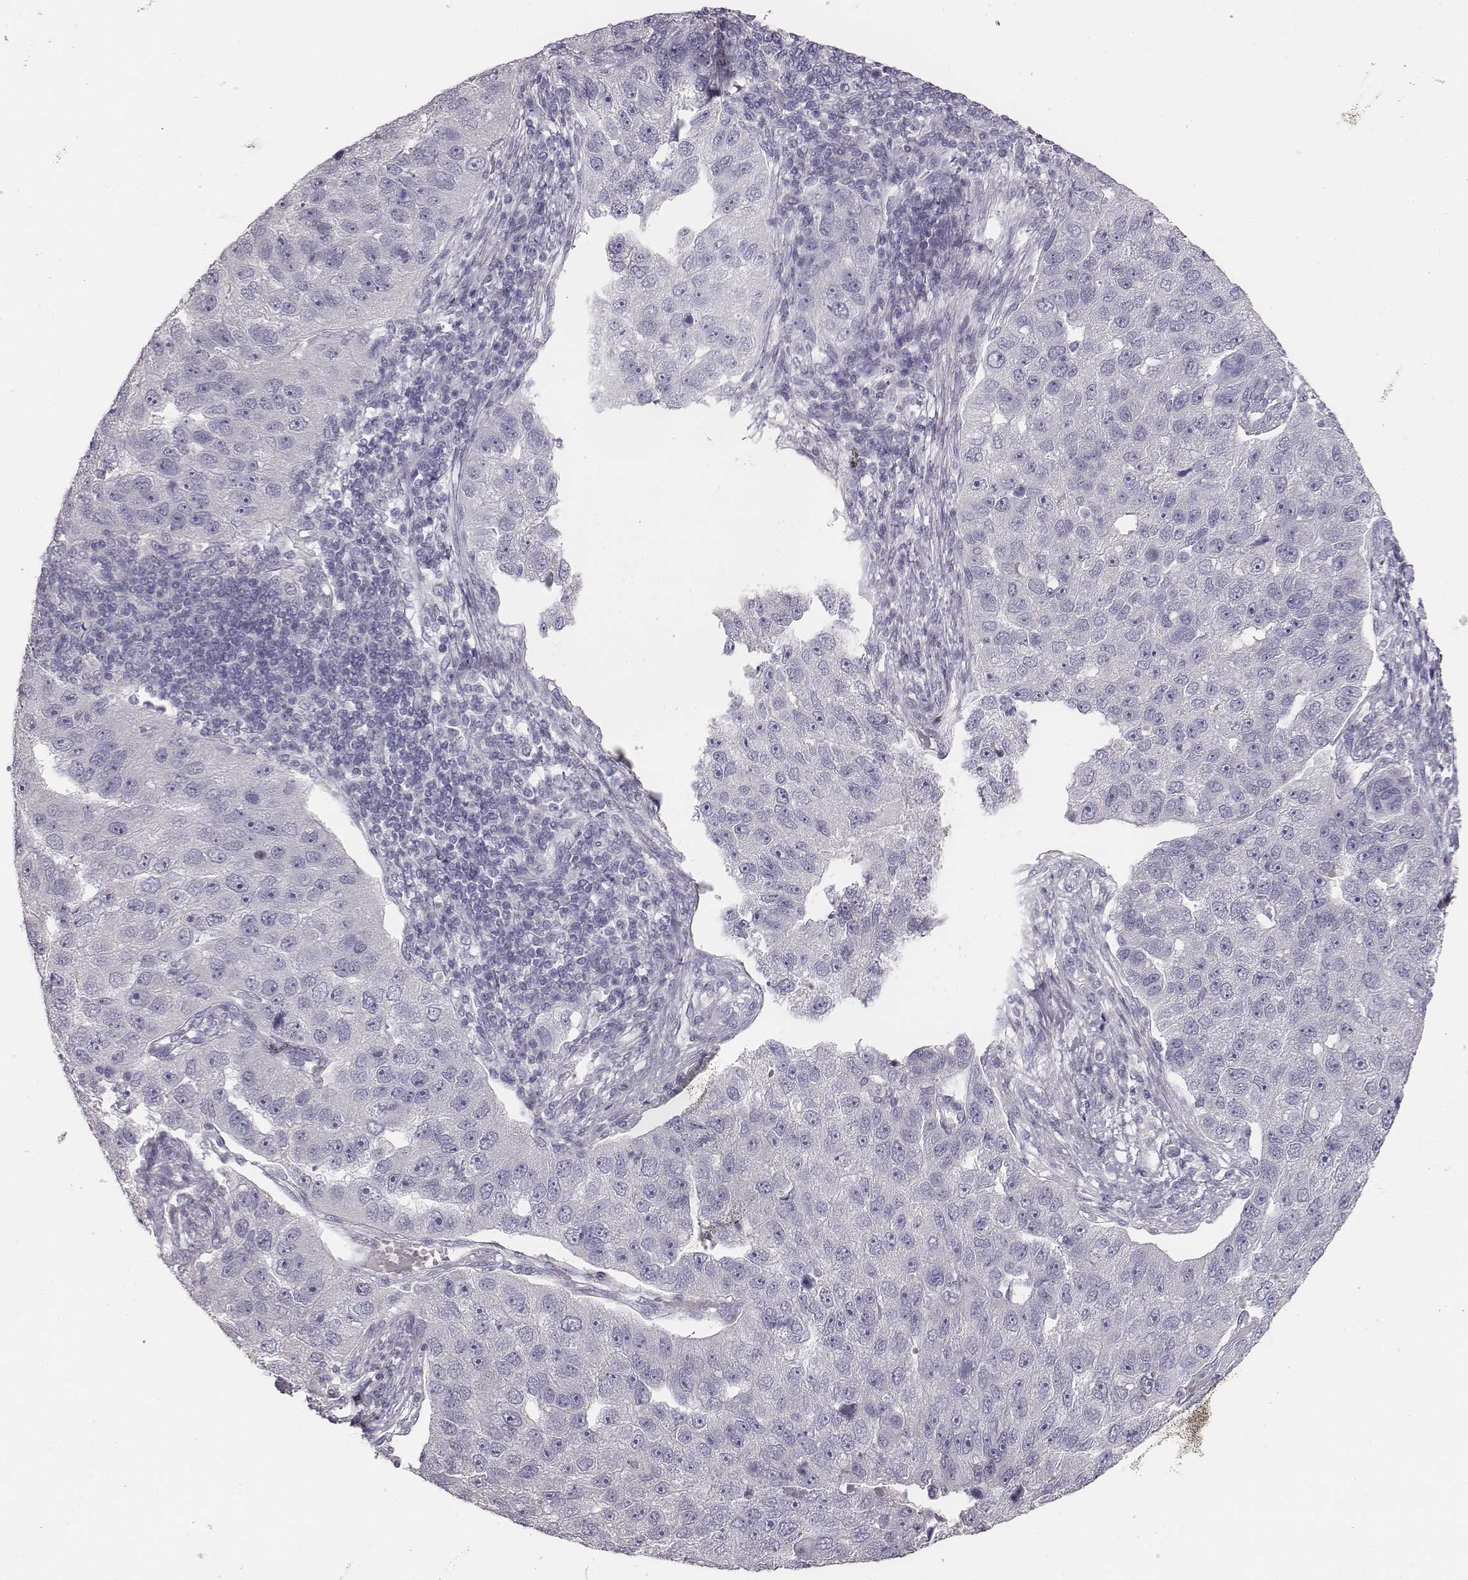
{"staining": {"intensity": "negative", "quantity": "none", "location": "none"}, "tissue": "pancreatic cancer", "cell_type": "Tumor cells", "image_type": "cancer", "snomed": [{"axis": "morphology", "description": "Adenocarcinoma, NOS"}, {"axis": "topography", "description": "Pancreas"}], "caption": "Tumor cells are negative for protein expression in human pancreatic cancer (adenocarcinoma).", "gene": "MYH6", "patient": {"sex": "female", "age": 61}}